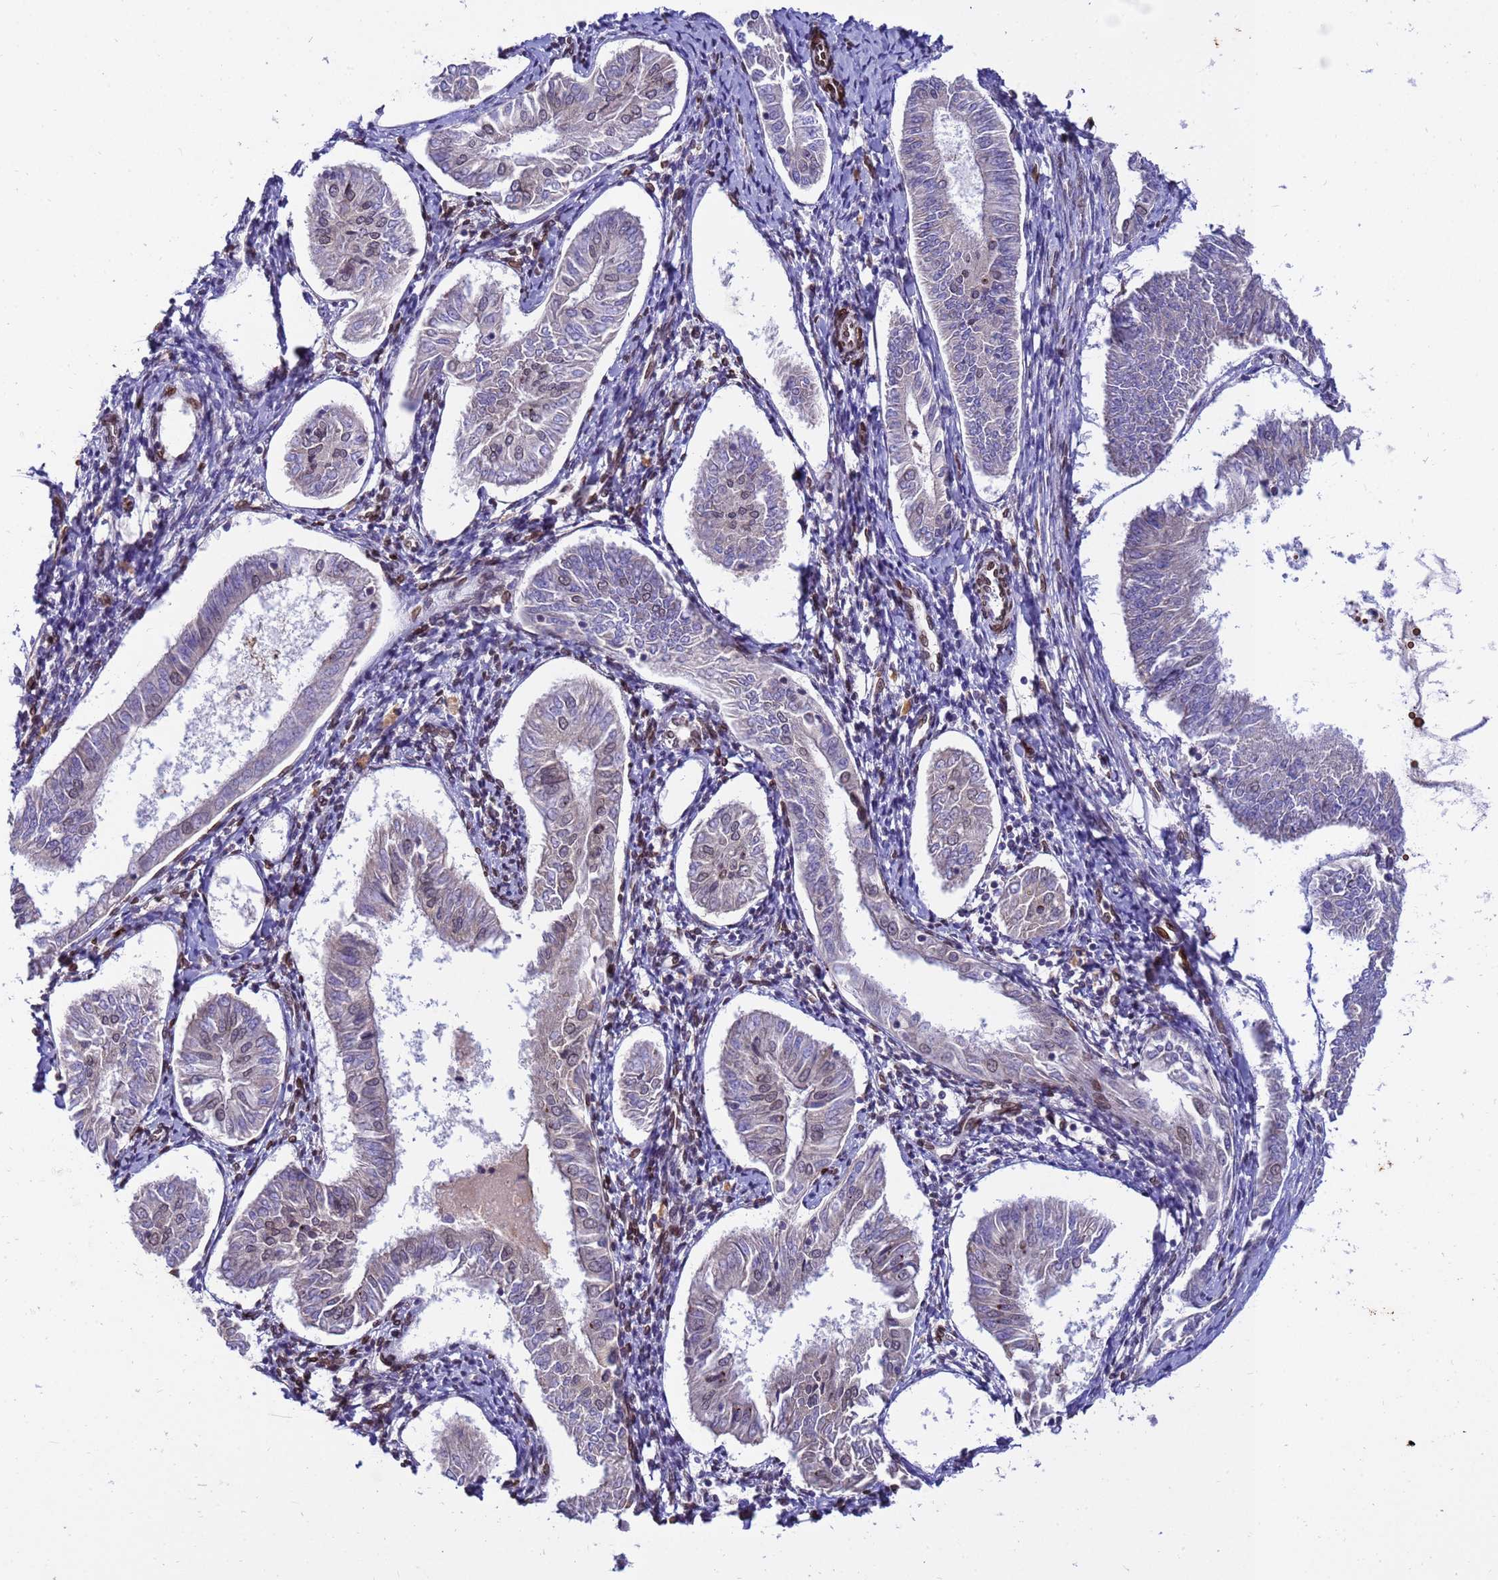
{"staining": {"intensity": "weak", "quantity": "<25%", "location": "cytoplasmic/membranous,nuclear"}, "tissue": "endometrial cancer", "cell_type": "Tumor cells", "image_type": "cancer", "snomed": [{"axis": "morphology", "description": "Adenocarcinoma, NOS"}, {"axis": "topography", "description": "Endometrium"}], "caption": "Tumor cells are negative for protein expression in human endometrial cancer (adenocarcinoma).", "gene": "GPR135", "patient": {"sex": "female", "age": 58}}